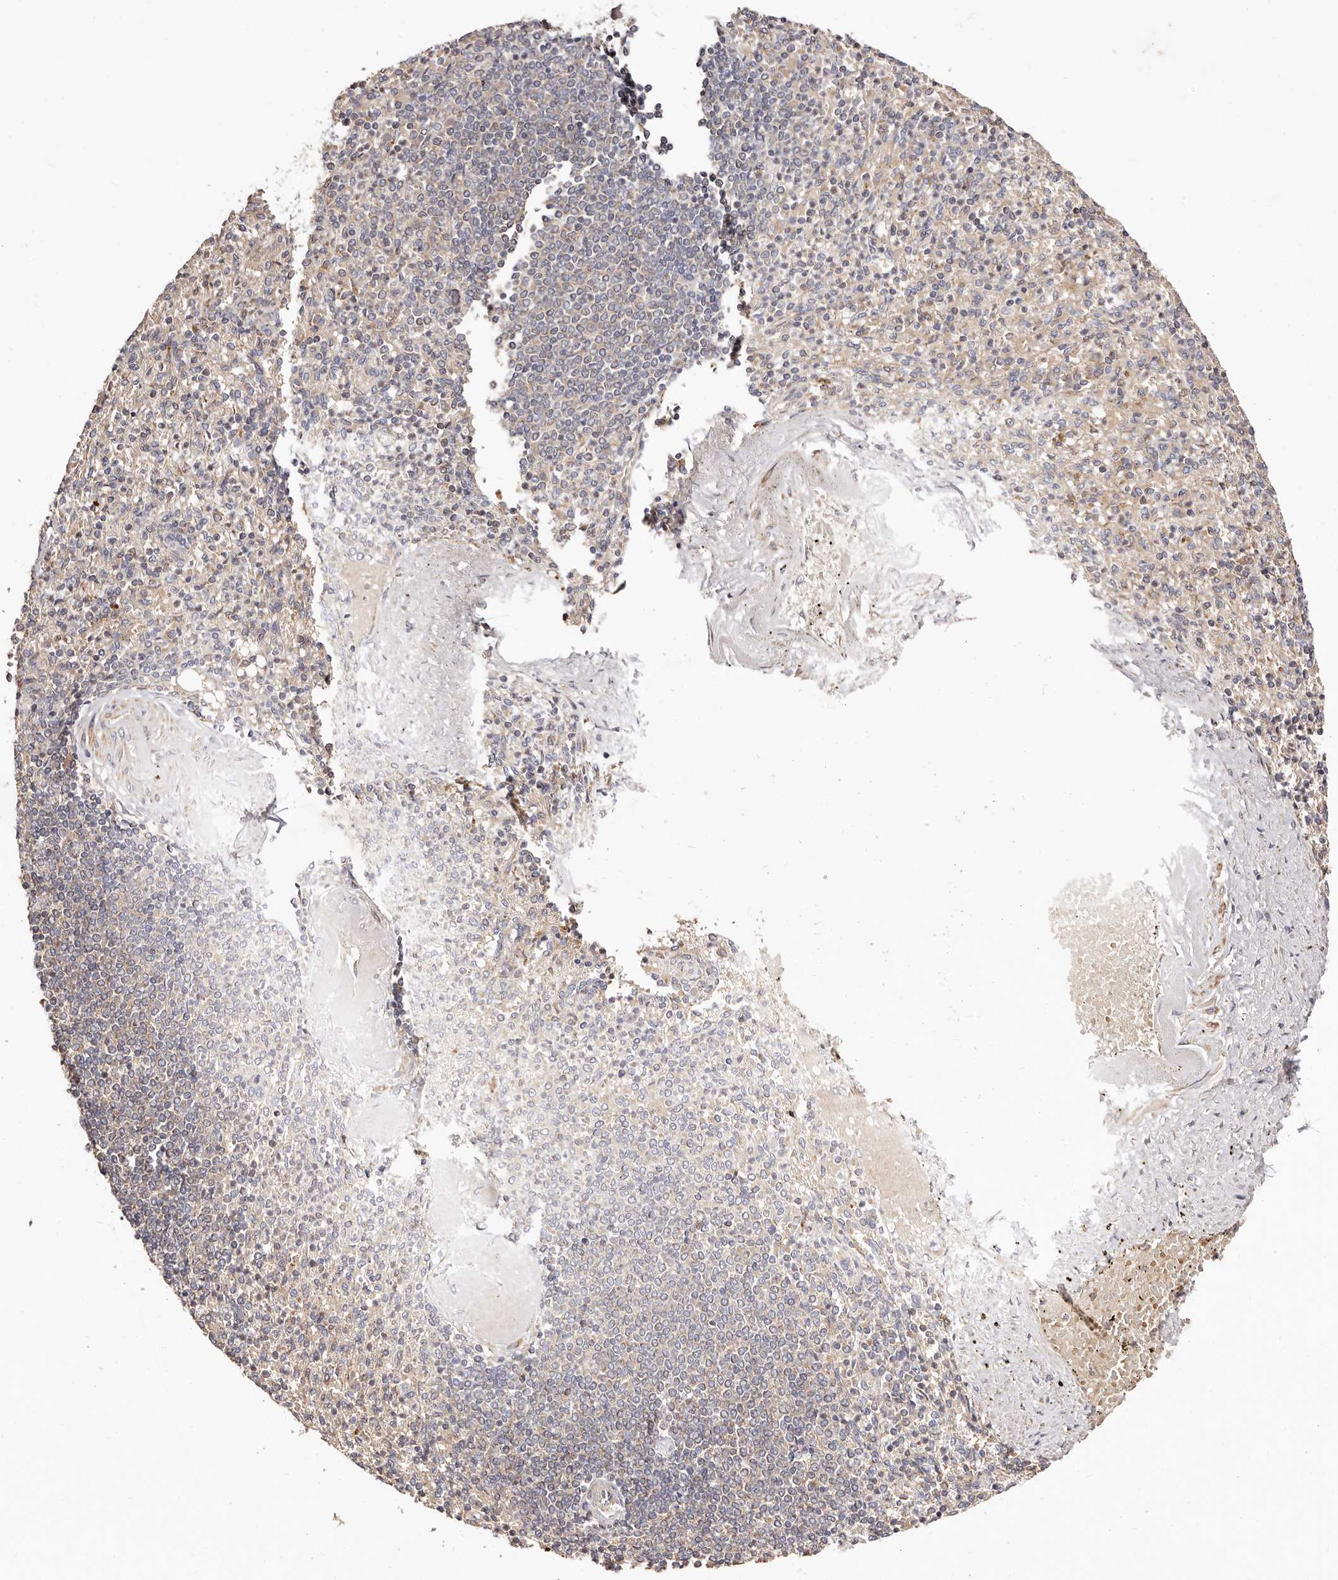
{"staining": {"intensity": "negative", "quantity": "none", "location": "none"}, "tissue": "spleen", "cell_type": "Cells in red pulp", "image_type": "normal", "snomed": [{"axis": "morphology", "description": "Normal tissue, NOS"}, {"axis": "topography", "description": "Spleen"}], "caption": "The immunohistochemistry (IHC) photomicrograph has no significant expression in cells in red pulp of spleen.", "gene": "MAPK1", "patient": {"sex": "female", "age": 74}}